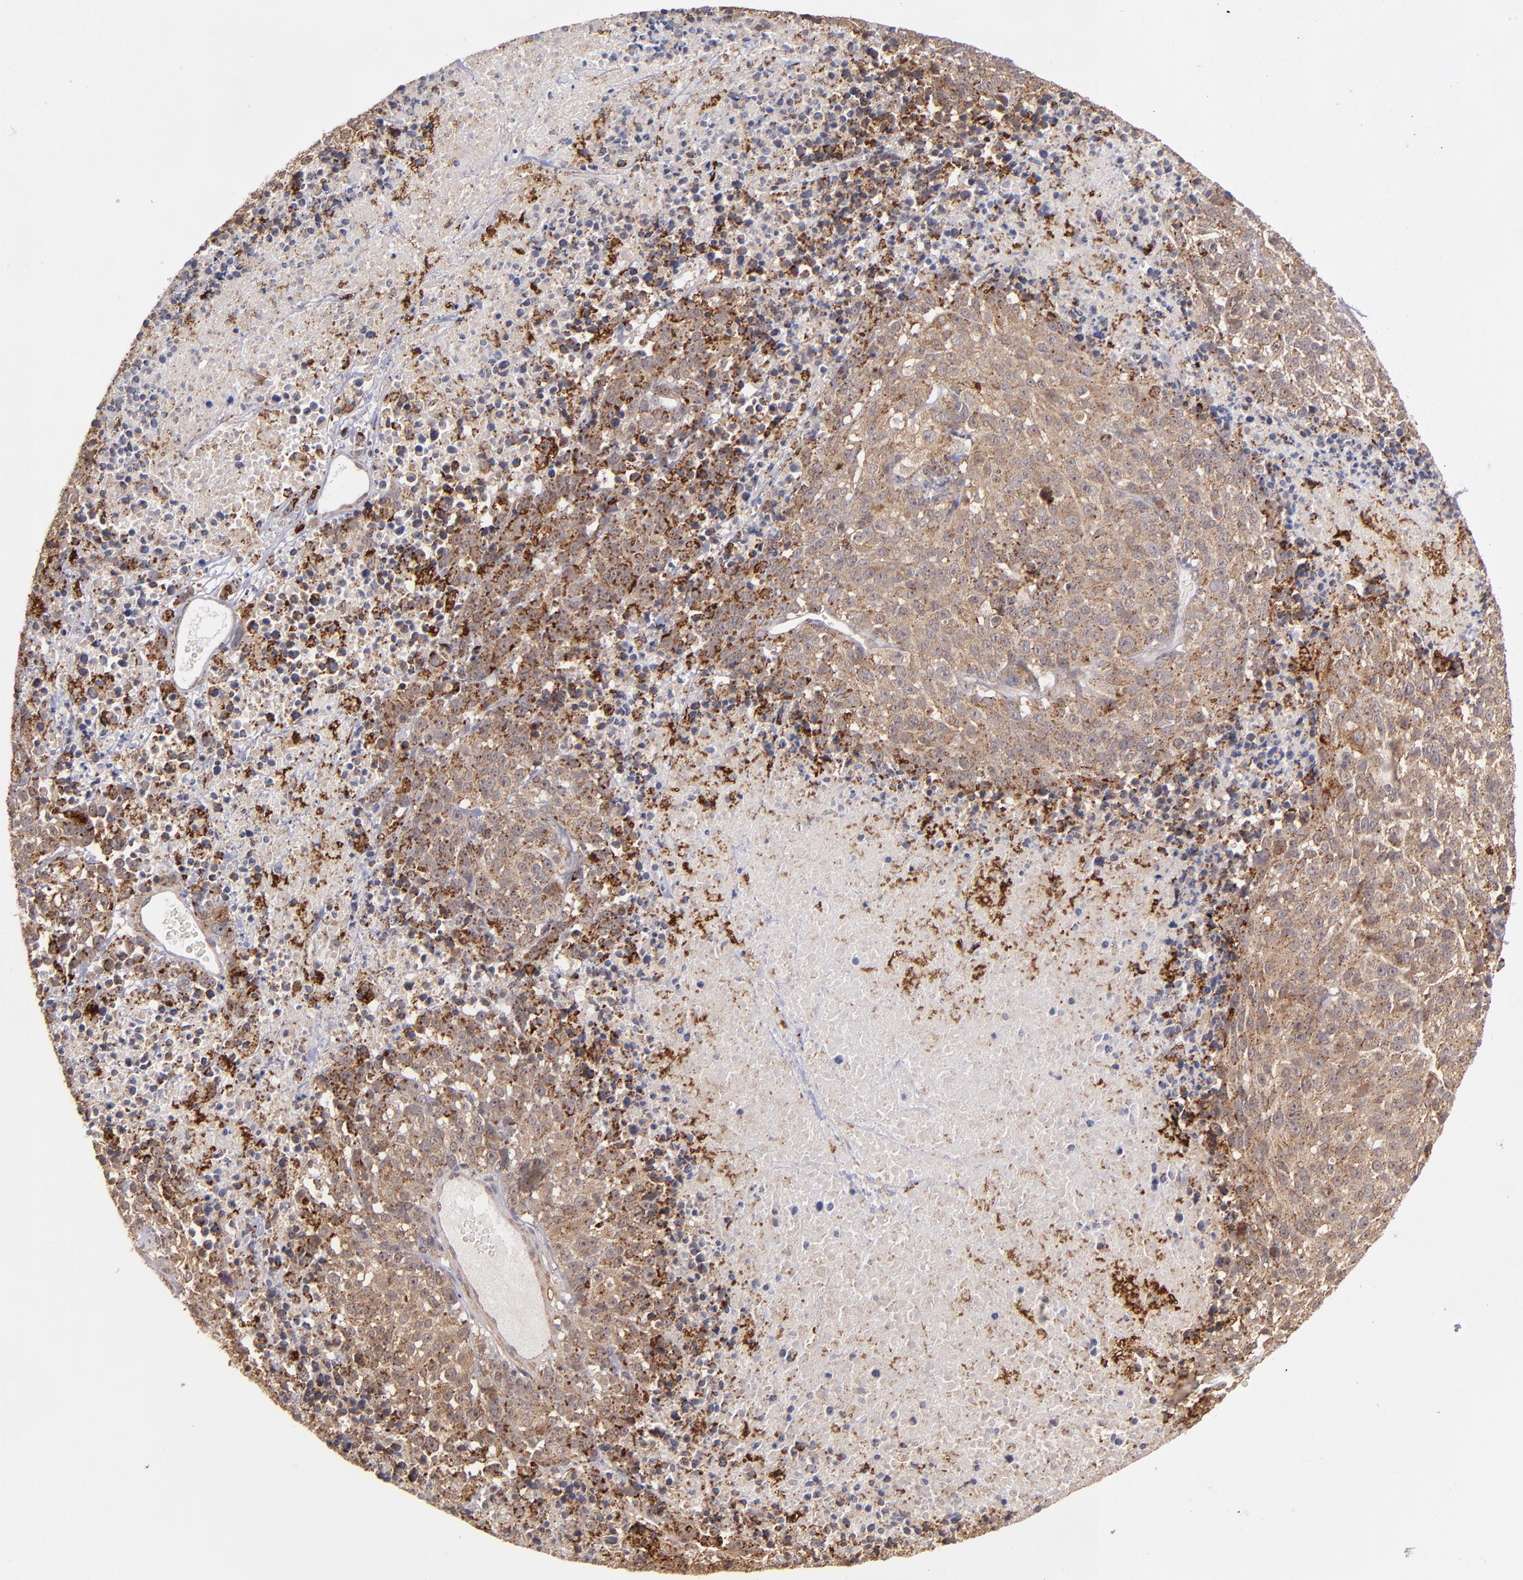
{"staining": {"intensity": "moderate", "quantity": ">75%", "location": "cytoplasmic/membranous"}, "tissue": "melanoma", "cell_type": "Tumor cells", "image_type": "cancer", "snomed": [{"axis": "morphology", "description": "Malignant melanoma, Metastatic site"}, {"axis": "topography", "description": "Cerebral cortex"}], "caption": "DAB (3,3'-diaminobenzidine) immunohistochemical staining of melanoma reveals moderate cytoplasmic/membranous protein expression in about >75% of tumor cells. The staining is performed using DAB (3,3'-diaminobenzidine) brown chromogen to label protein expression. The nuclei are counter-stained blue using hematoxylin.", "gene": "ZFYVE1", "patient": {"sex": "female", "age": 52}}